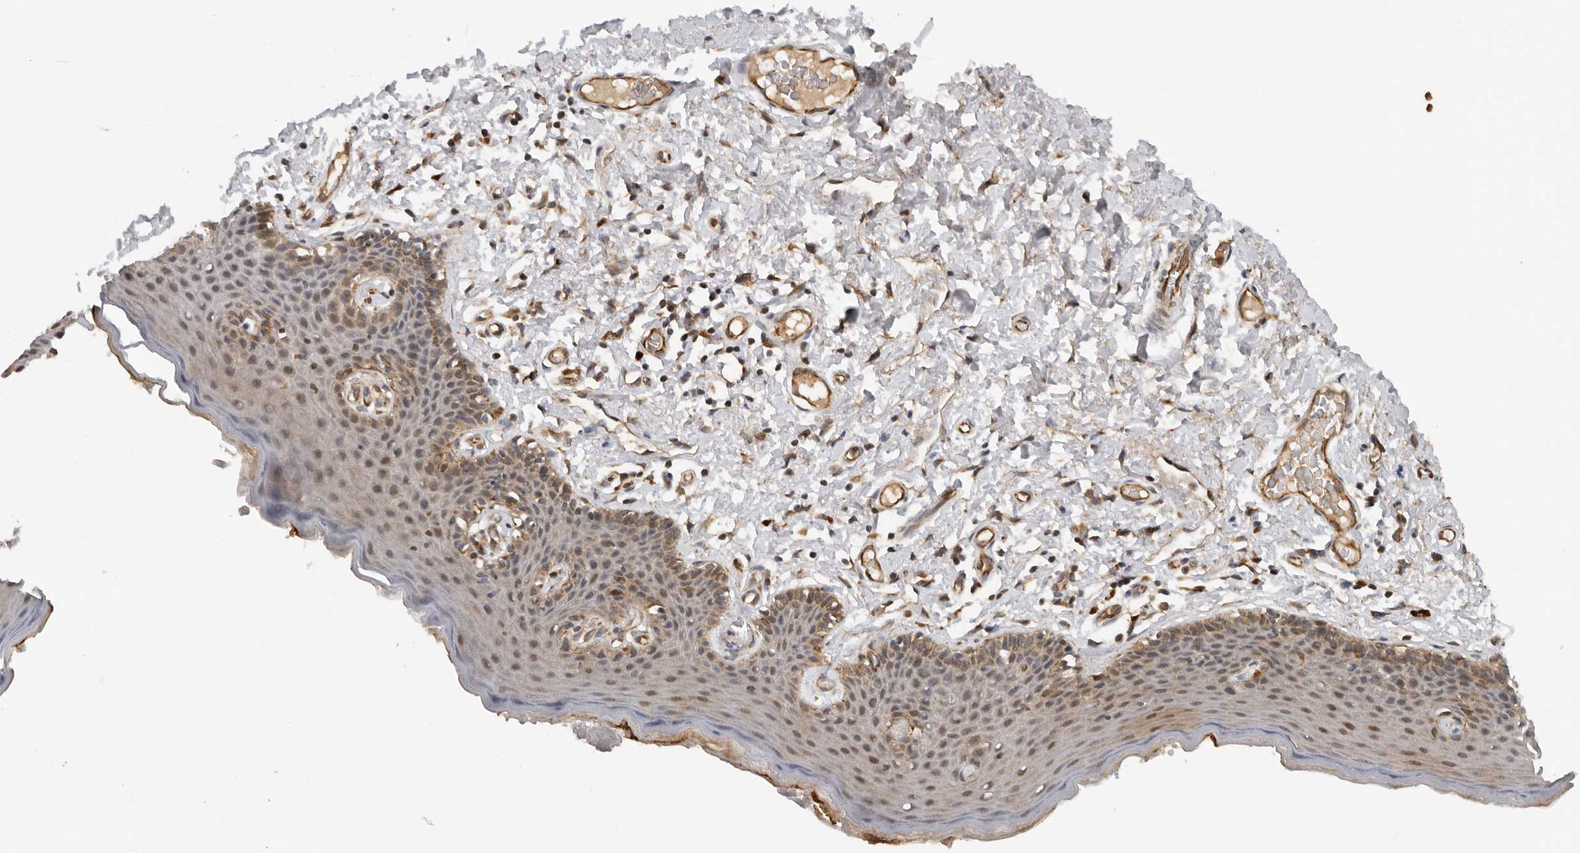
{"staining": {"intensity": "moderate", "quantity": "25%-75%", "location": "cytoplasmic/membranous,nuclear"}, "tissue": "skin", "cell_type": "Epidermal cells", "image_type": "normal", "snomed": [{"axis": "morphology", "description": "Normal tissue, NOS"}, {"axis": "topography", "description": "Vulva"}], "caption": "Moderate cytoplasmic/membranous,nuclear staining for a protein is seen in about 25%-75% of epidermal cells of unremarkable skin using immunohistochemistry.", "gene": "RNF157", "patient": {"sex": "female", "age": 66}}